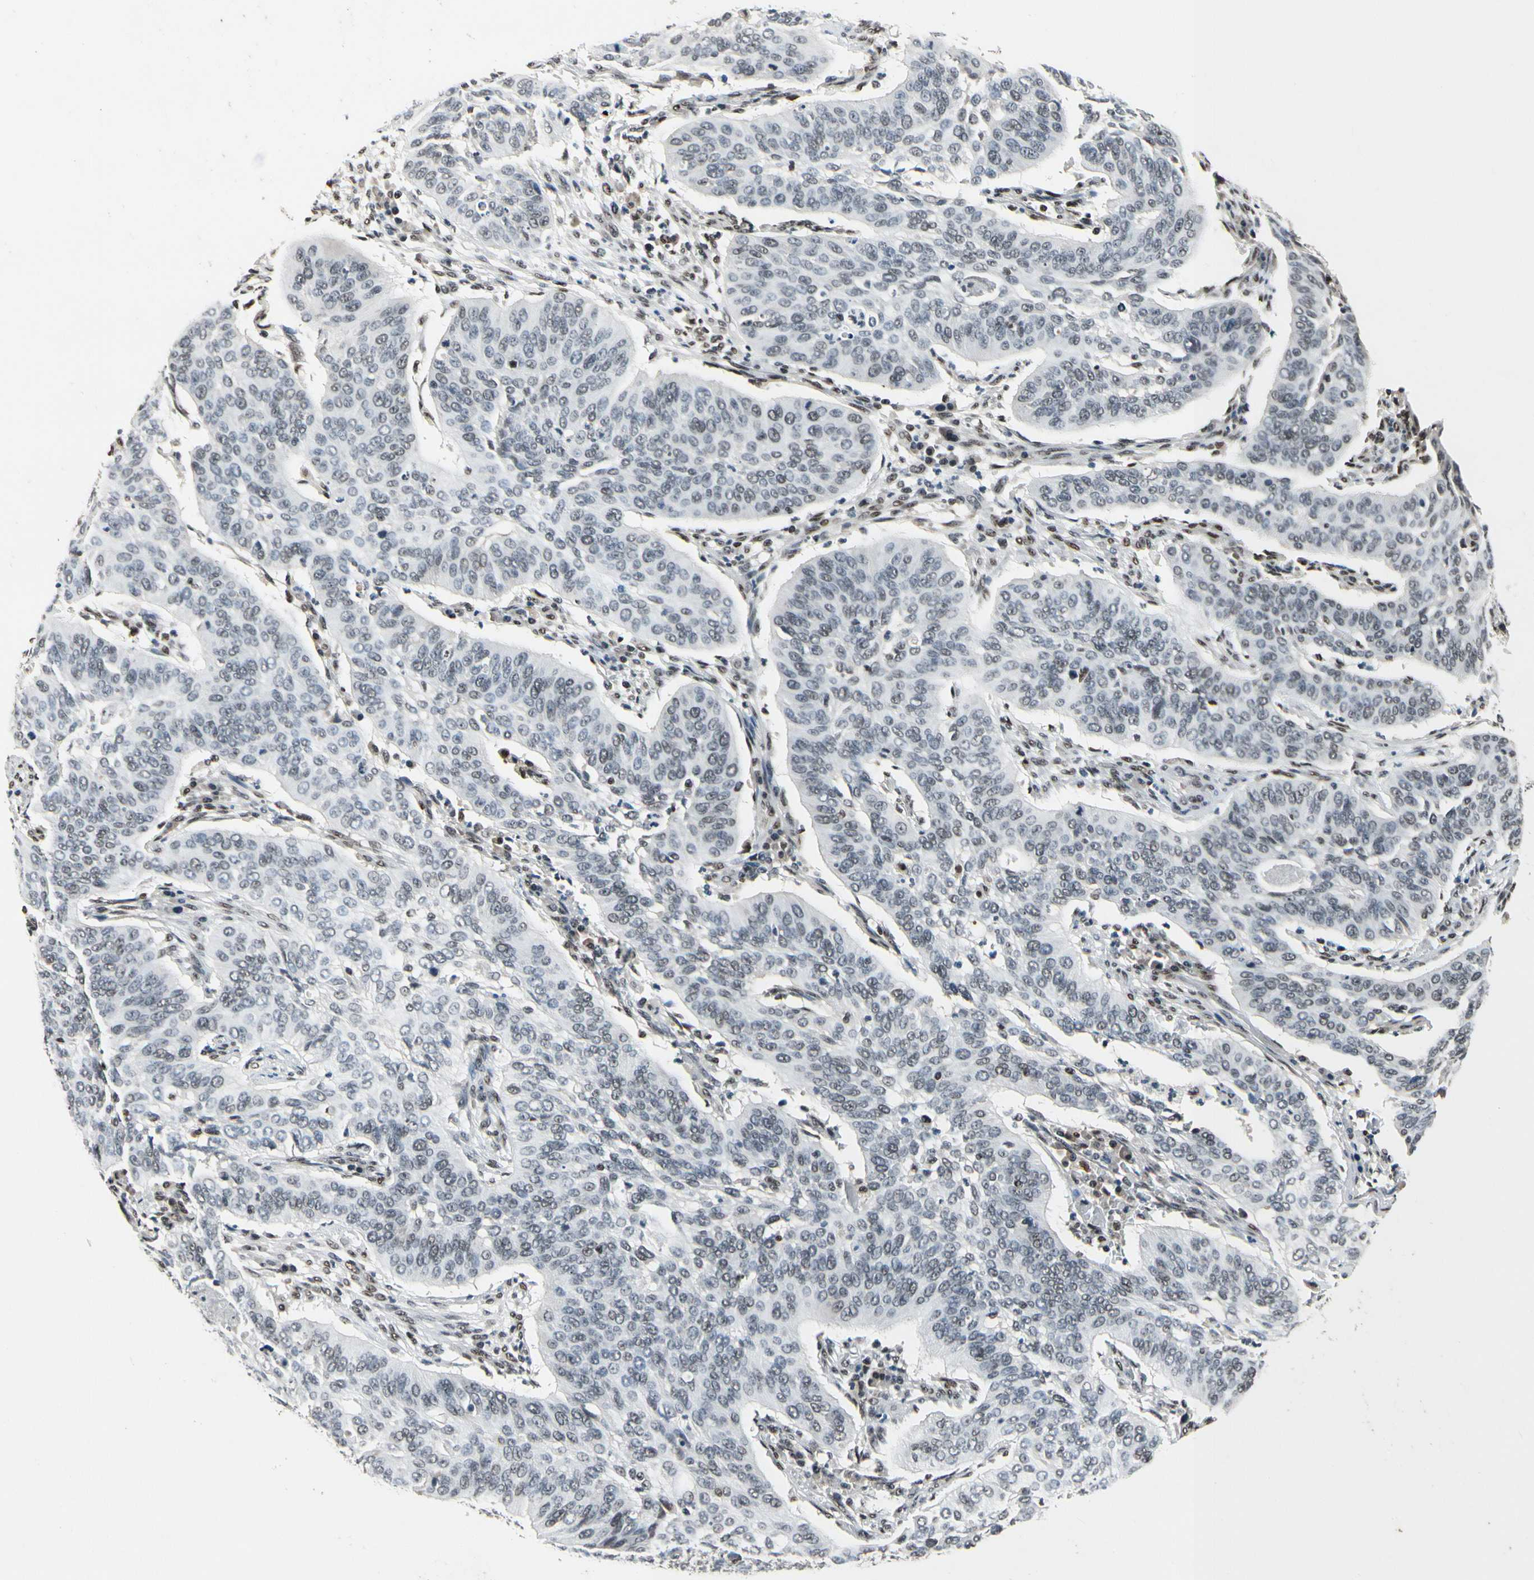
{"staining": {"intensity": "weak", "quantity": "<25%", "location": "nuclear"}, "tissue": "cervical cancer", "cell_type": "Tumor cells", "image_type": "cancer", "snomed": [{"axis": "morphology", "description": "Squamous cell carcinoma, NOS"}, {"axis": "topography", "description": "Cervix"}], "caption": "Squamous cell carcinoma (cervical) was stained to show a protein in brown. There is no significant staining in tumor cells.", "gene": "RECQL", "patient": {"sex": "female", "age": 39}}